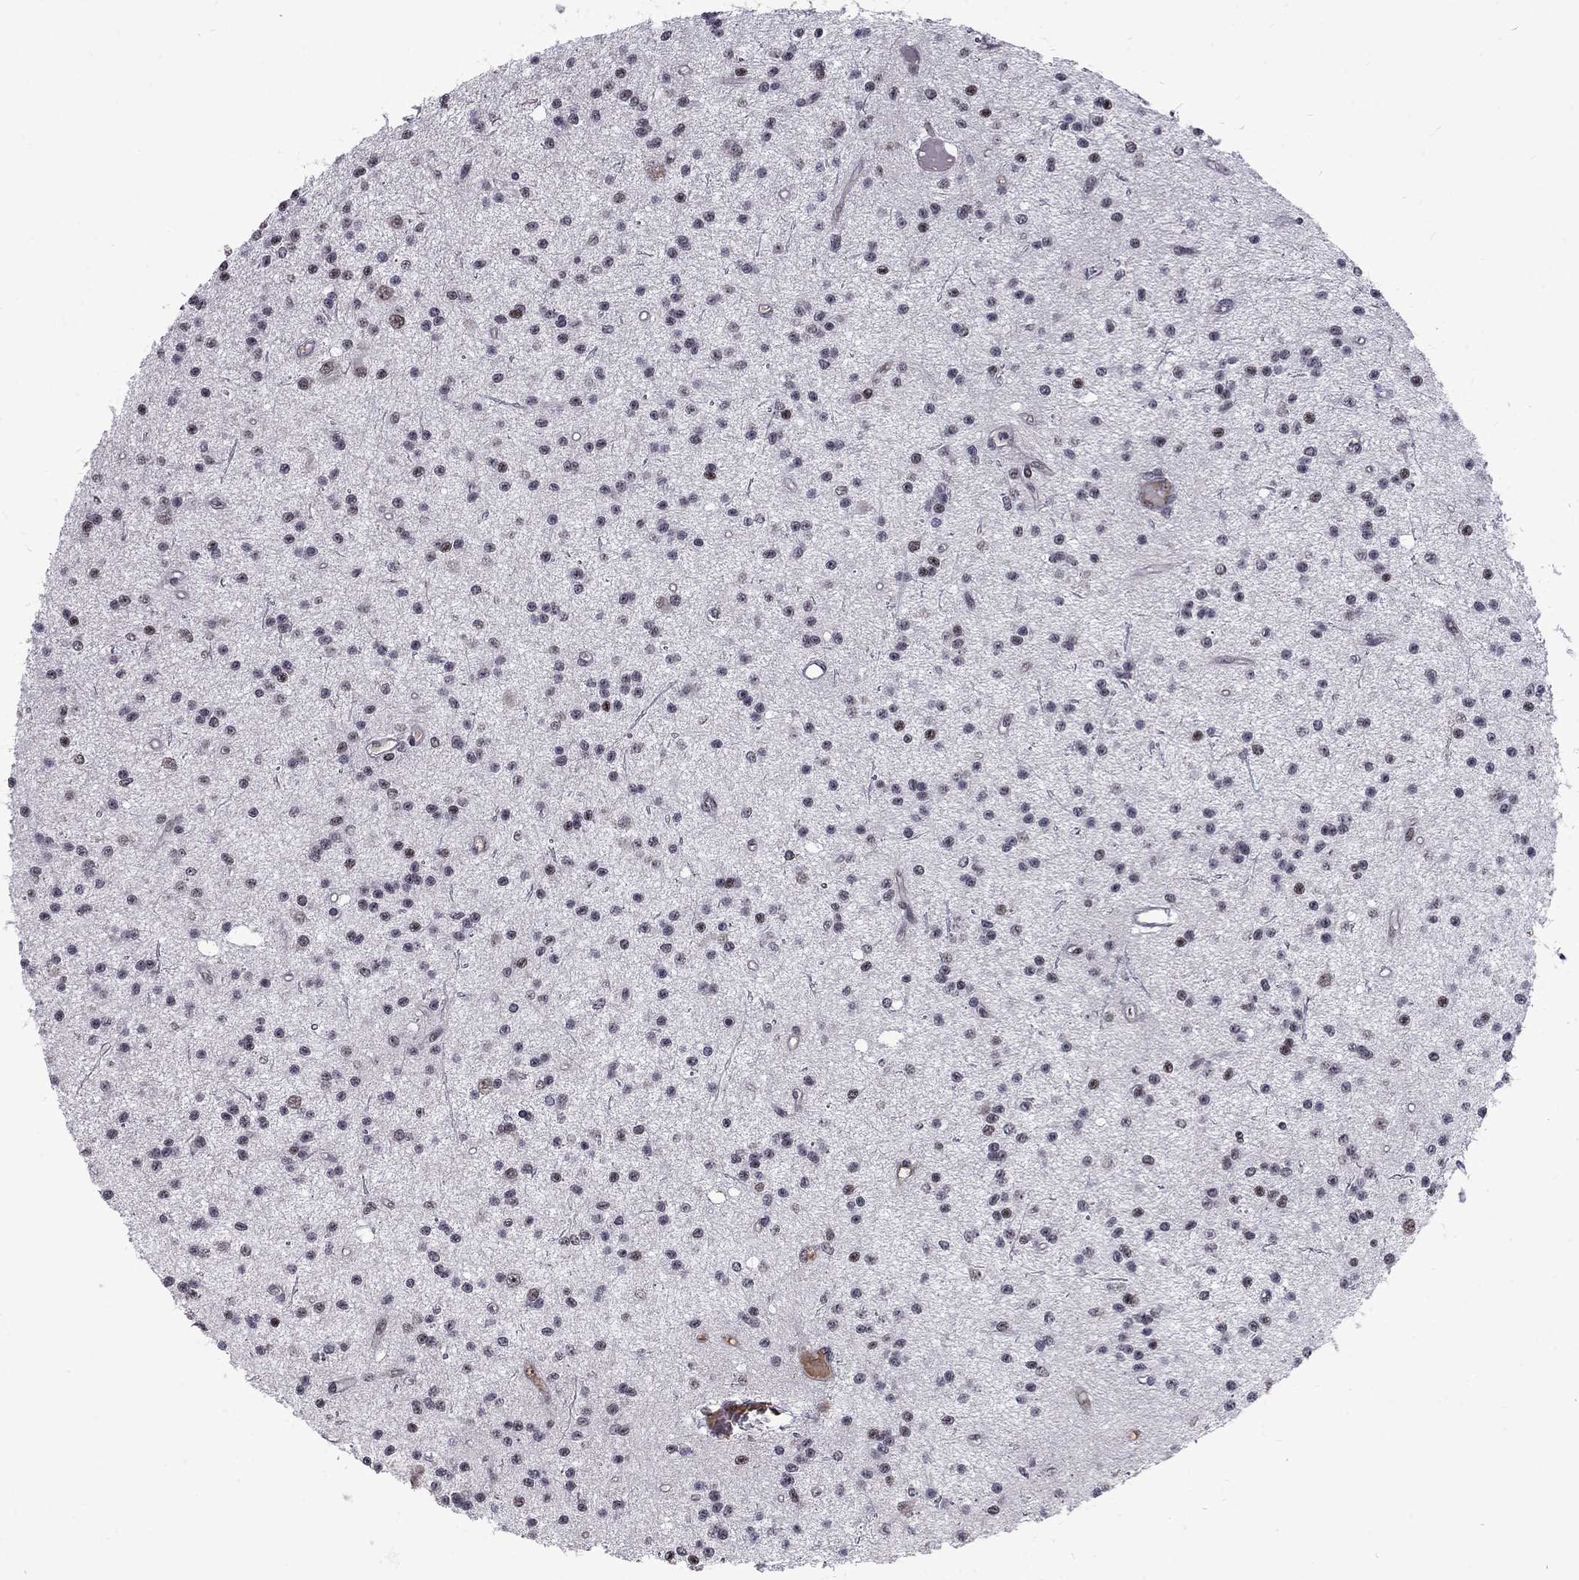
{"staining": {"intensity": "negative", "quantity": "none", "location": "none"}, "tissue": "glioma", "cell_type": "Tumor cells", "image_type": "cancer", "snomed": [{"axis": "morphology", "description": "Glioma, malignant, Low grade"}, {"axis": "topography", "description": "Brain"}], "caption": "The image demonstrates no significant expression in tumor cells of low-grade glioma (malignant).", "gene": "TCEAL1", "patient": {"sex": "male", "age": 27}}